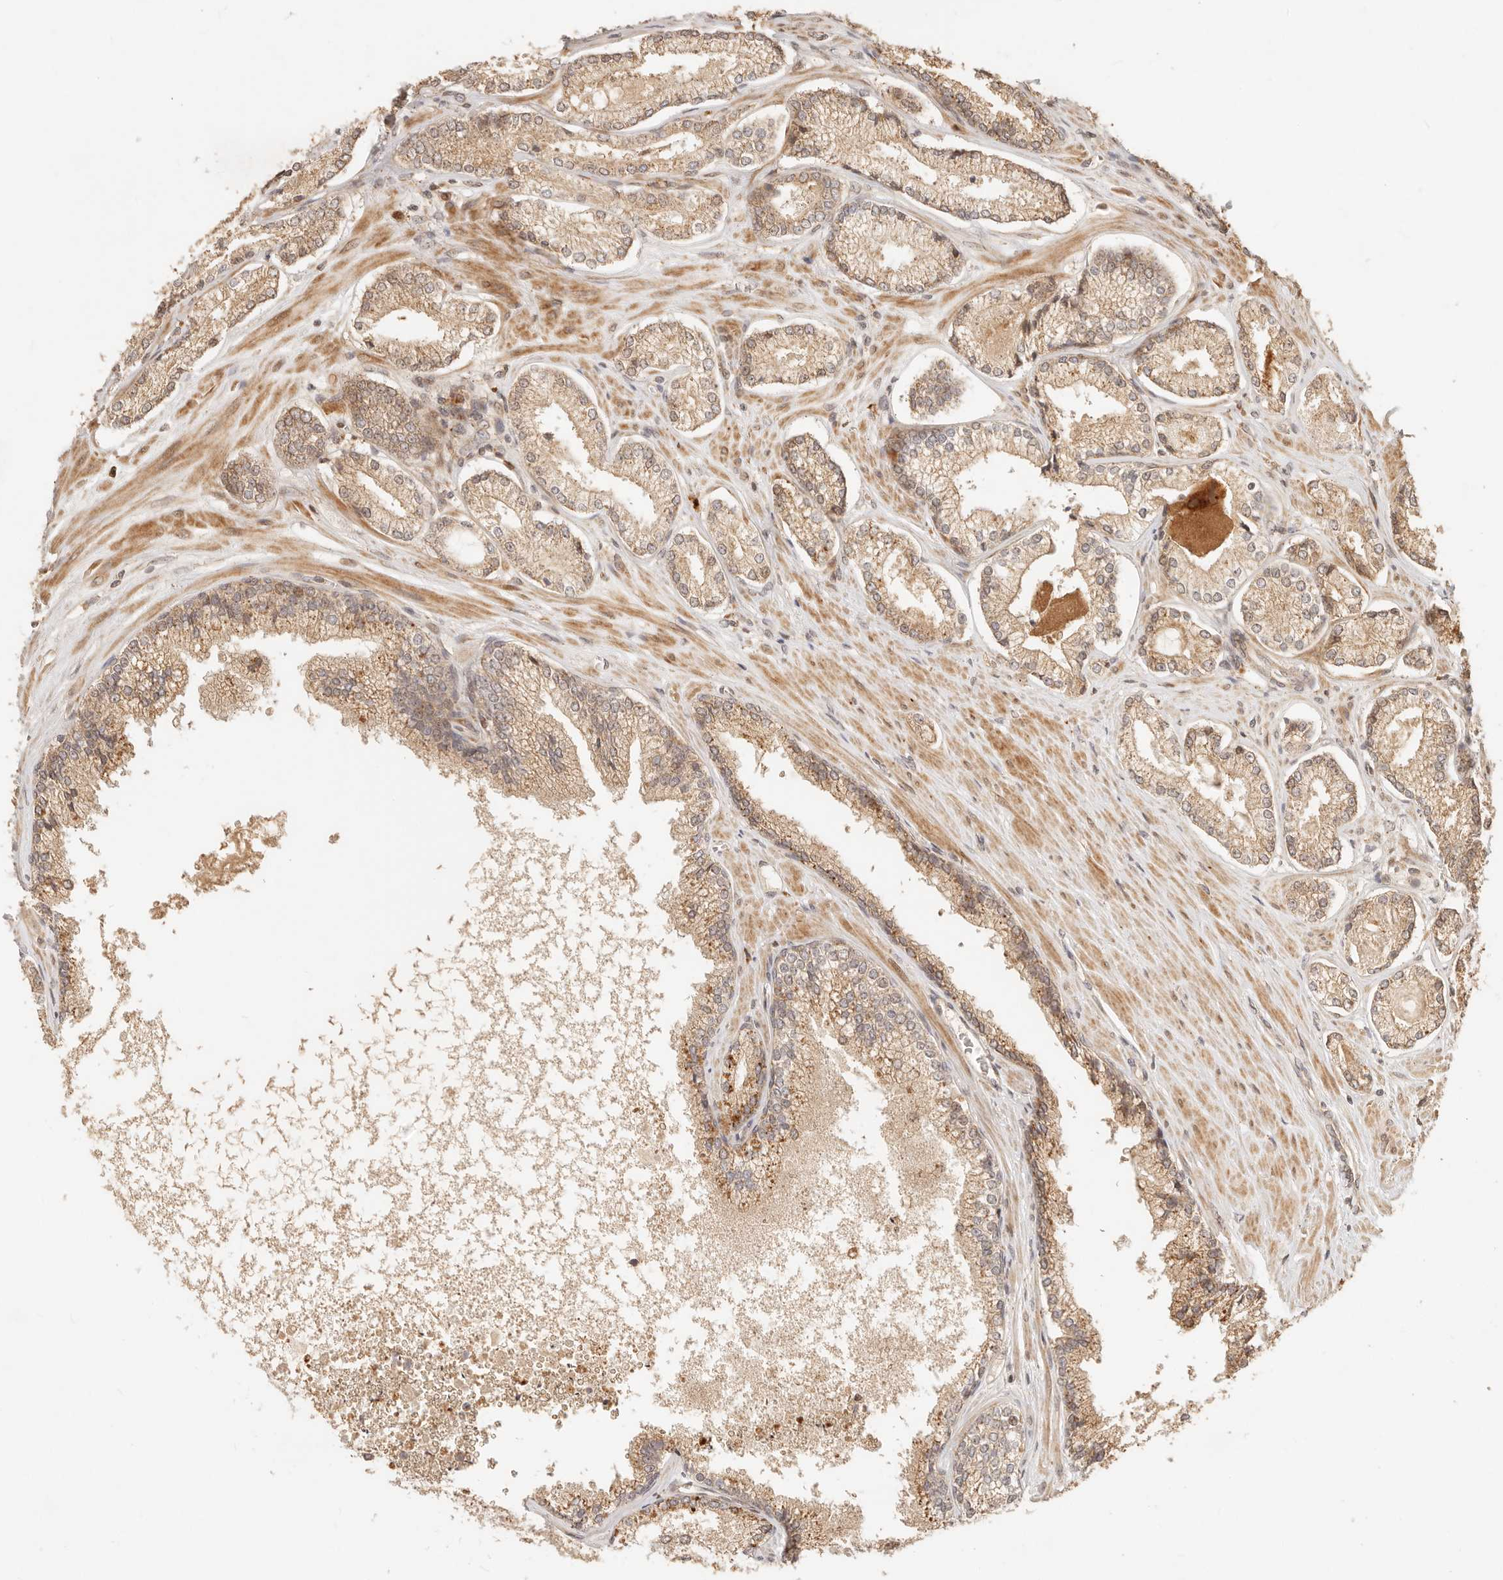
{"staining": {"intensity": "moderate", "quantity": ">75%", "location": "cytoplasmic/membranous"}, "tissue": "prostate cancer", "cell_type": "Tumor cells", "image_type": "cancer", "snomed": [{"axis": "morphology", "description": "Adenocarcinoma, High grade"}, {"axis": "topography", "description": "Prostate"}], "caption": "A brown stain labels moderate cytoplasmic/membranous positivity of a protein in prostate cancer (adenocarcinoma (high-grade)) tumor cells.", "gene": "TIMM17A", "patient": {"sex": "male", "age": 73}}